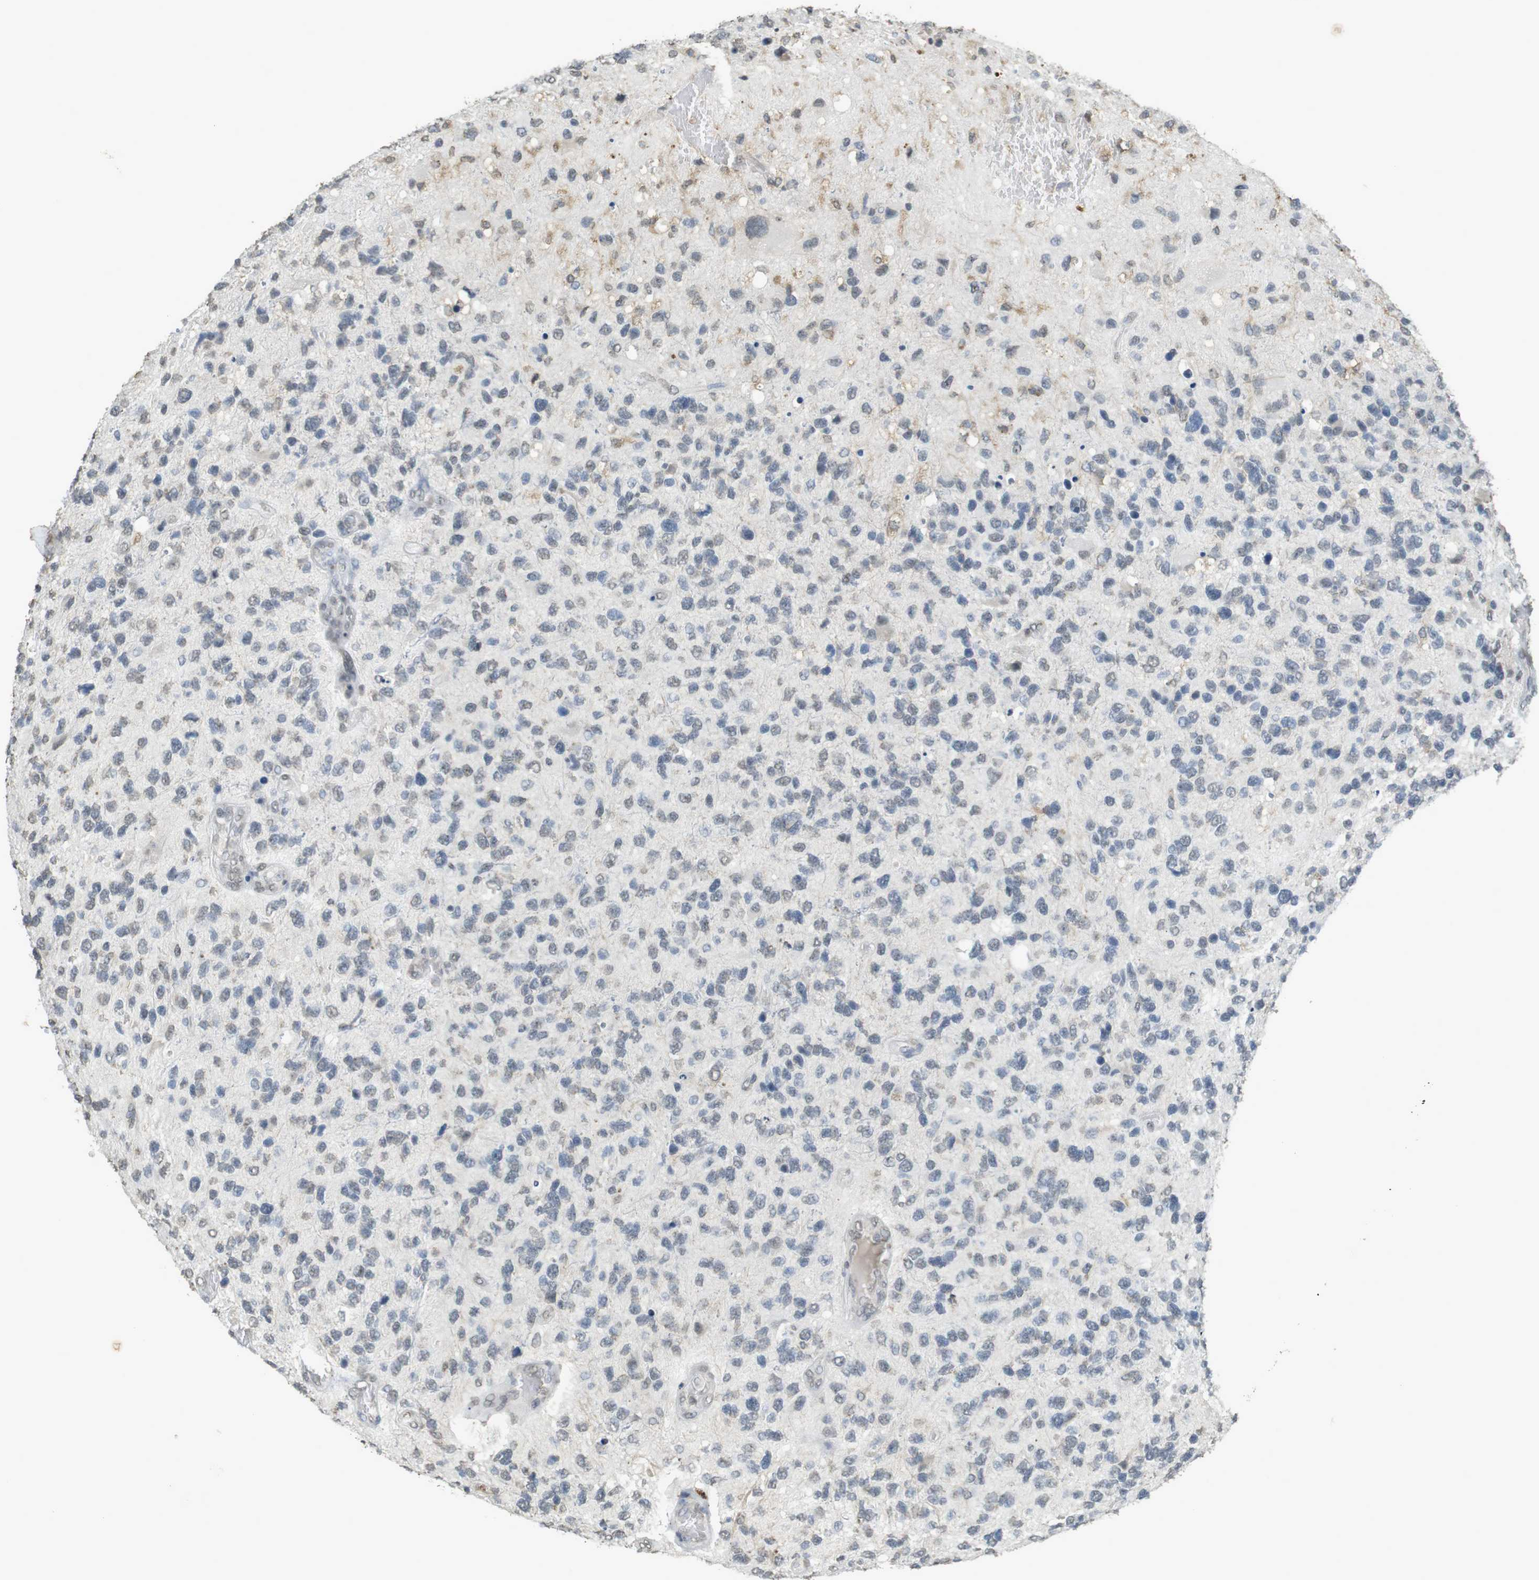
{"staining": {"intensity": "negative", "quantity": "none", "location": "none"}, "tissue": "glioma", "cell_type": "Tumor cells", "image_type": "cancer", "snomed": [{"axis": "morphology", "description": "Glioma, malignant, High grade"}, {"axis": "topography", "description": "Brain"}], "caption": "Malignant glioma (high-grade) stained for a protein using immunohistochemistry (IHC) demonstrates no expression tumor cells.", "gene": "FZD10", "patient": {"sex": "female", "age": 58}}